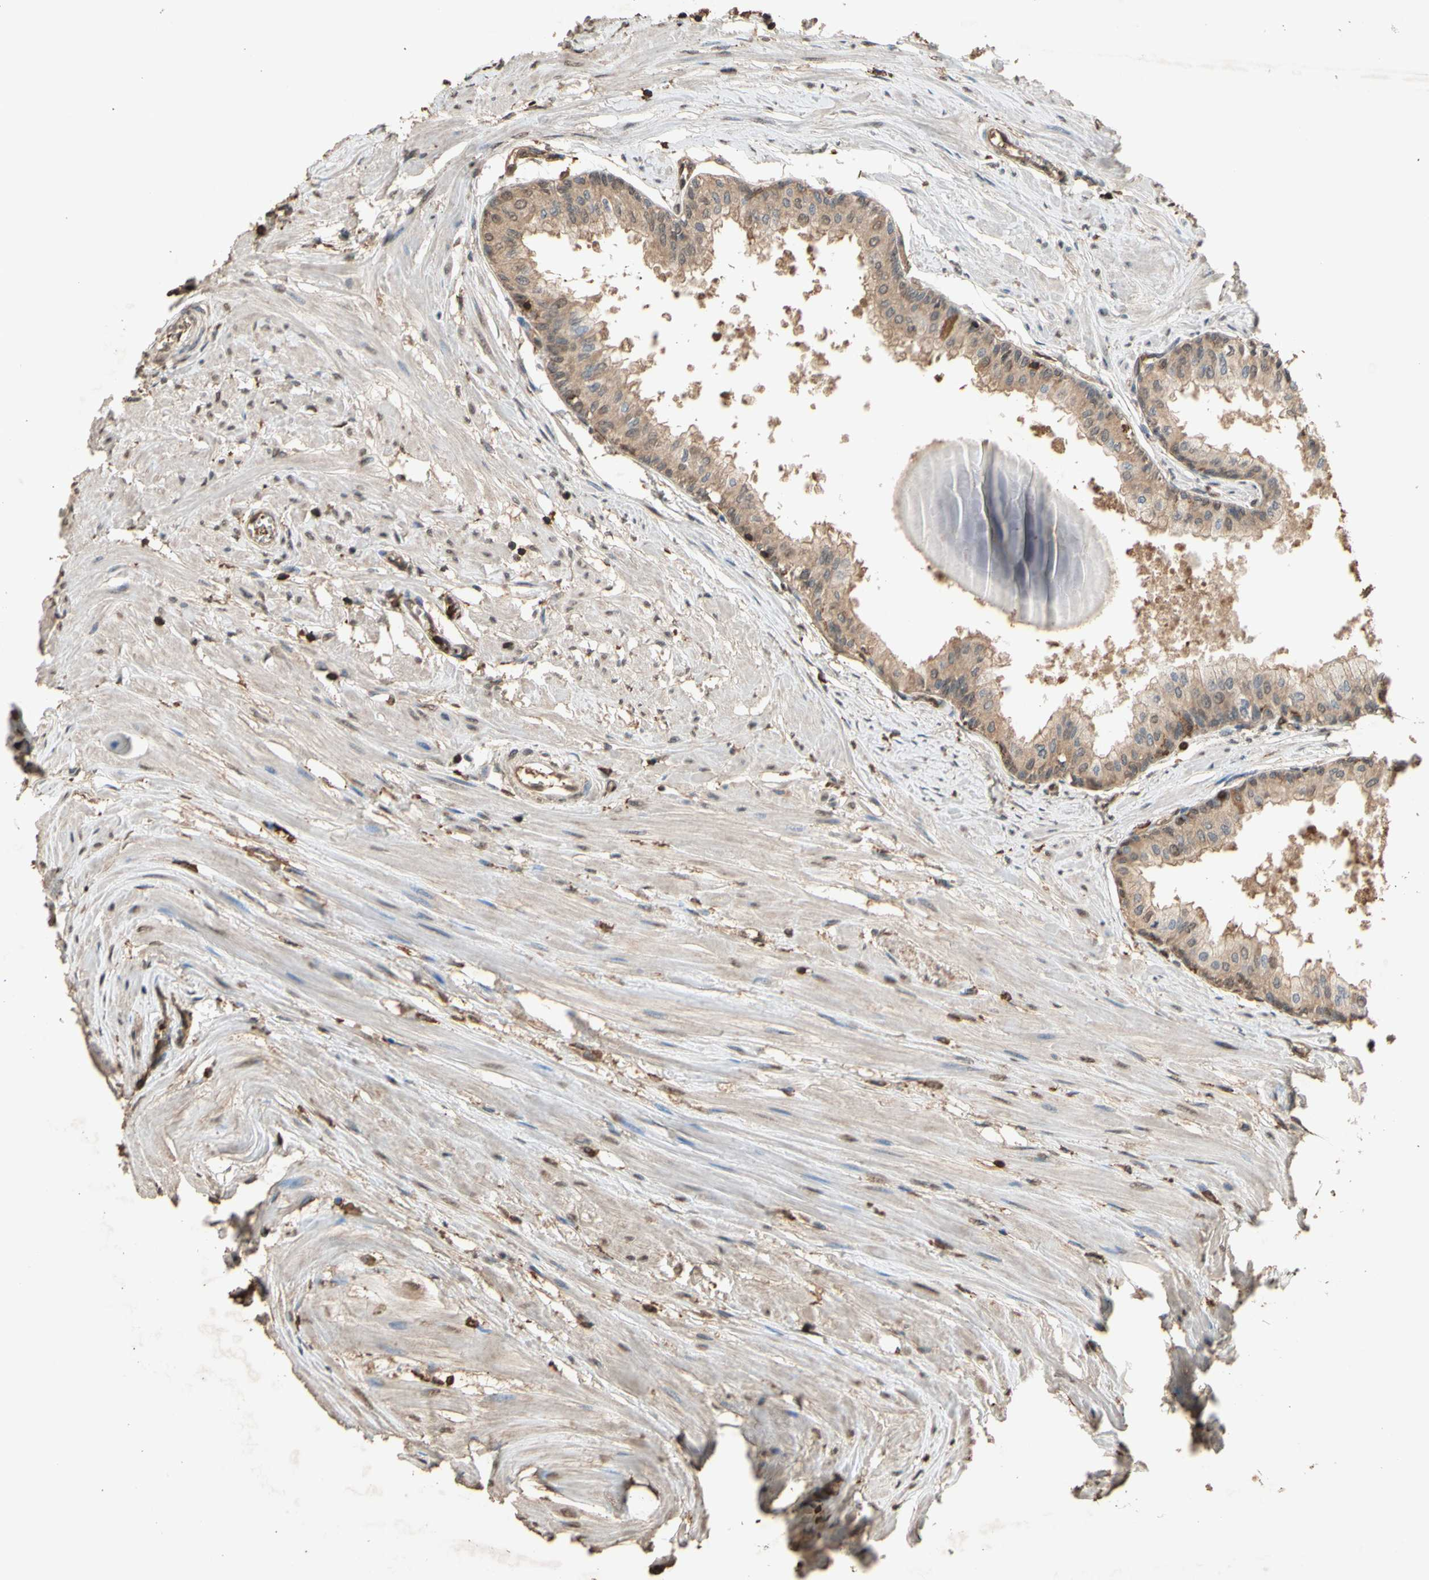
{"staining": {"intensity": "moderate", "quantity": ">75%", "location": "cytoplasmic/membranous"}, "tissue": "prostate", "cell_type": "Glandular cells", "image_type": "normal", "snomed": [{"axis": "morphology", "description": "Normal tissue, NOS"}, {"axis": "topography", "description": "Prostate"}, {"axis": "topography", "description": "Seminal veicle"}], "caption": "High-power microscopy captured an IHC micrograph of unremarkable prostate, revealing moderate cytoplasmic/membranous positivity in about >75% of glandular cells.", "gene": "TNFSF13B", "patient": {"sex": "male", "age": 60}}